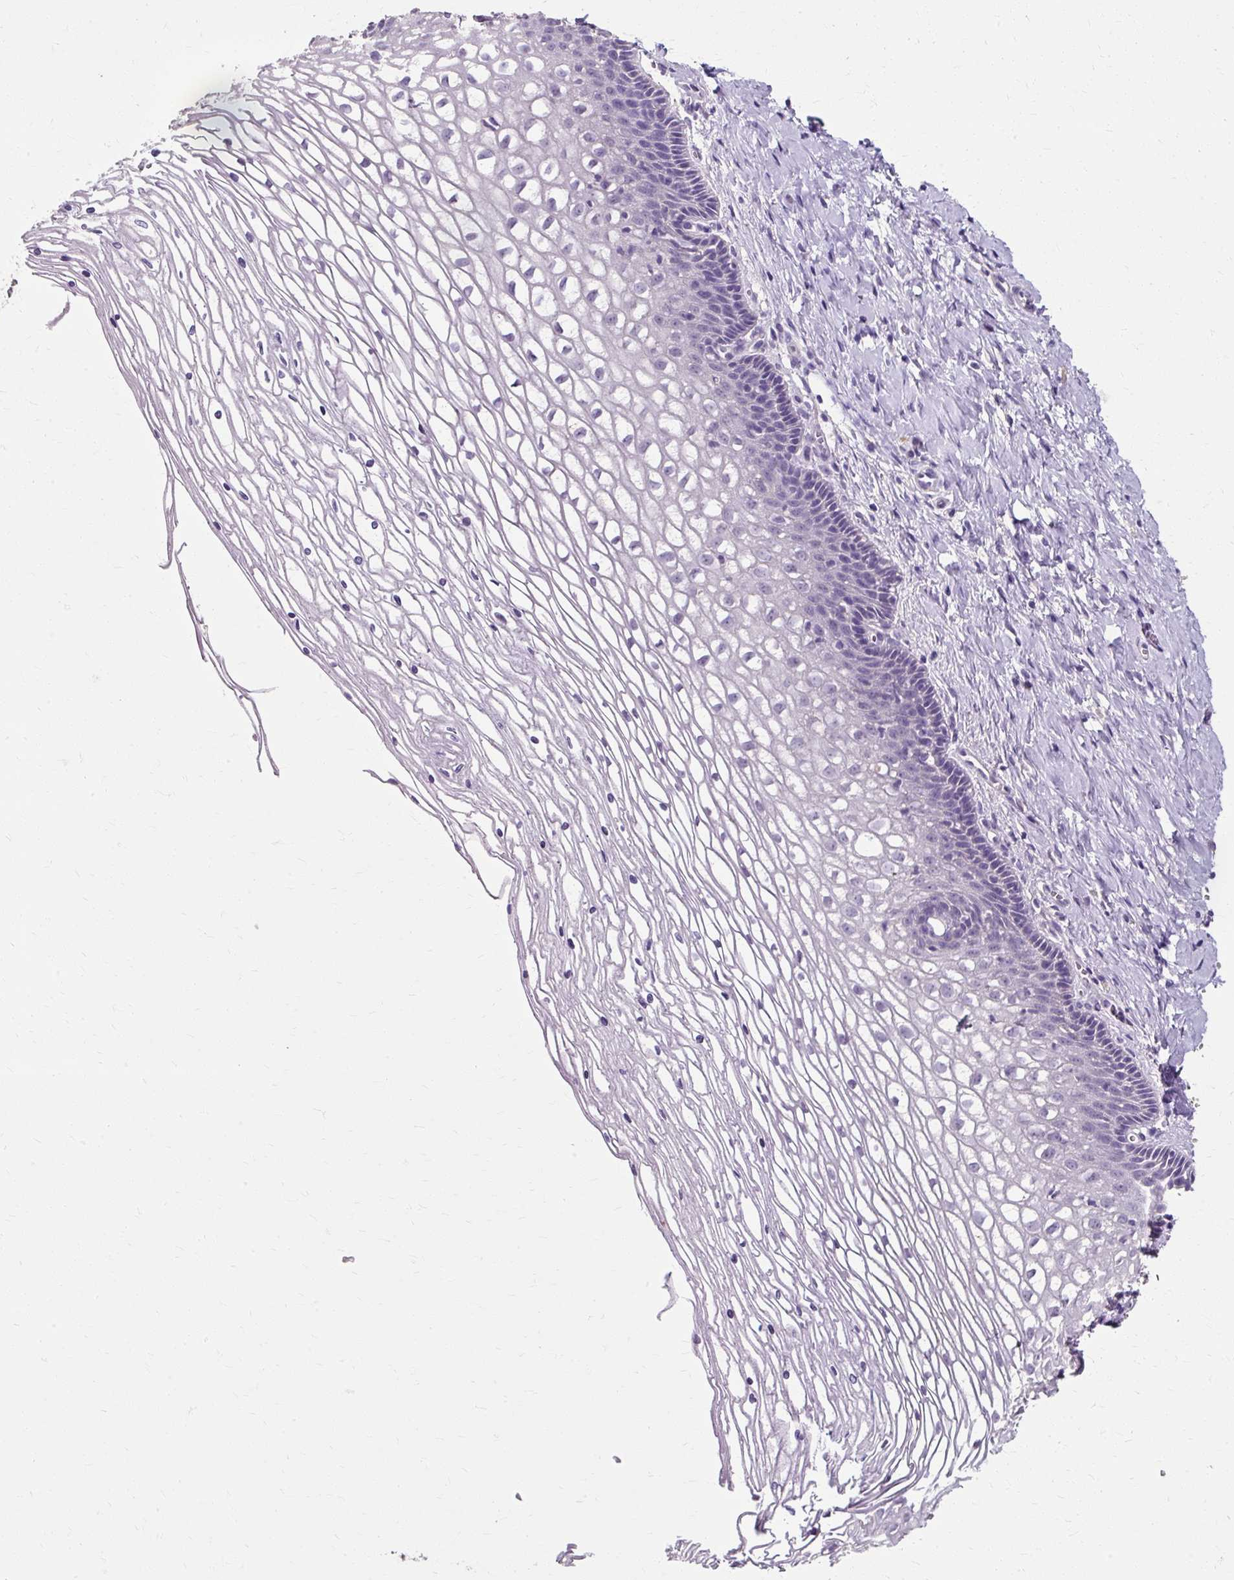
{"staining": {"intensity": "negative", "quantity": "none", "location": "none"}, "tissue": "cervix", "cell_type": "Glandular cells", "image_type": "normal", "snomed": [{"axis": "morphology", "description": "Normal tissue, NOS"}, {"axis": "topography", "description": "Cervix"}], "caption": "Normal cervix was stained to show a protein in brown. There is no significant positivity in glandular cells. (DAB IHC, high magnification).", "gene": "KLHL24", "patient": {"sex": "female", "age": 36}}